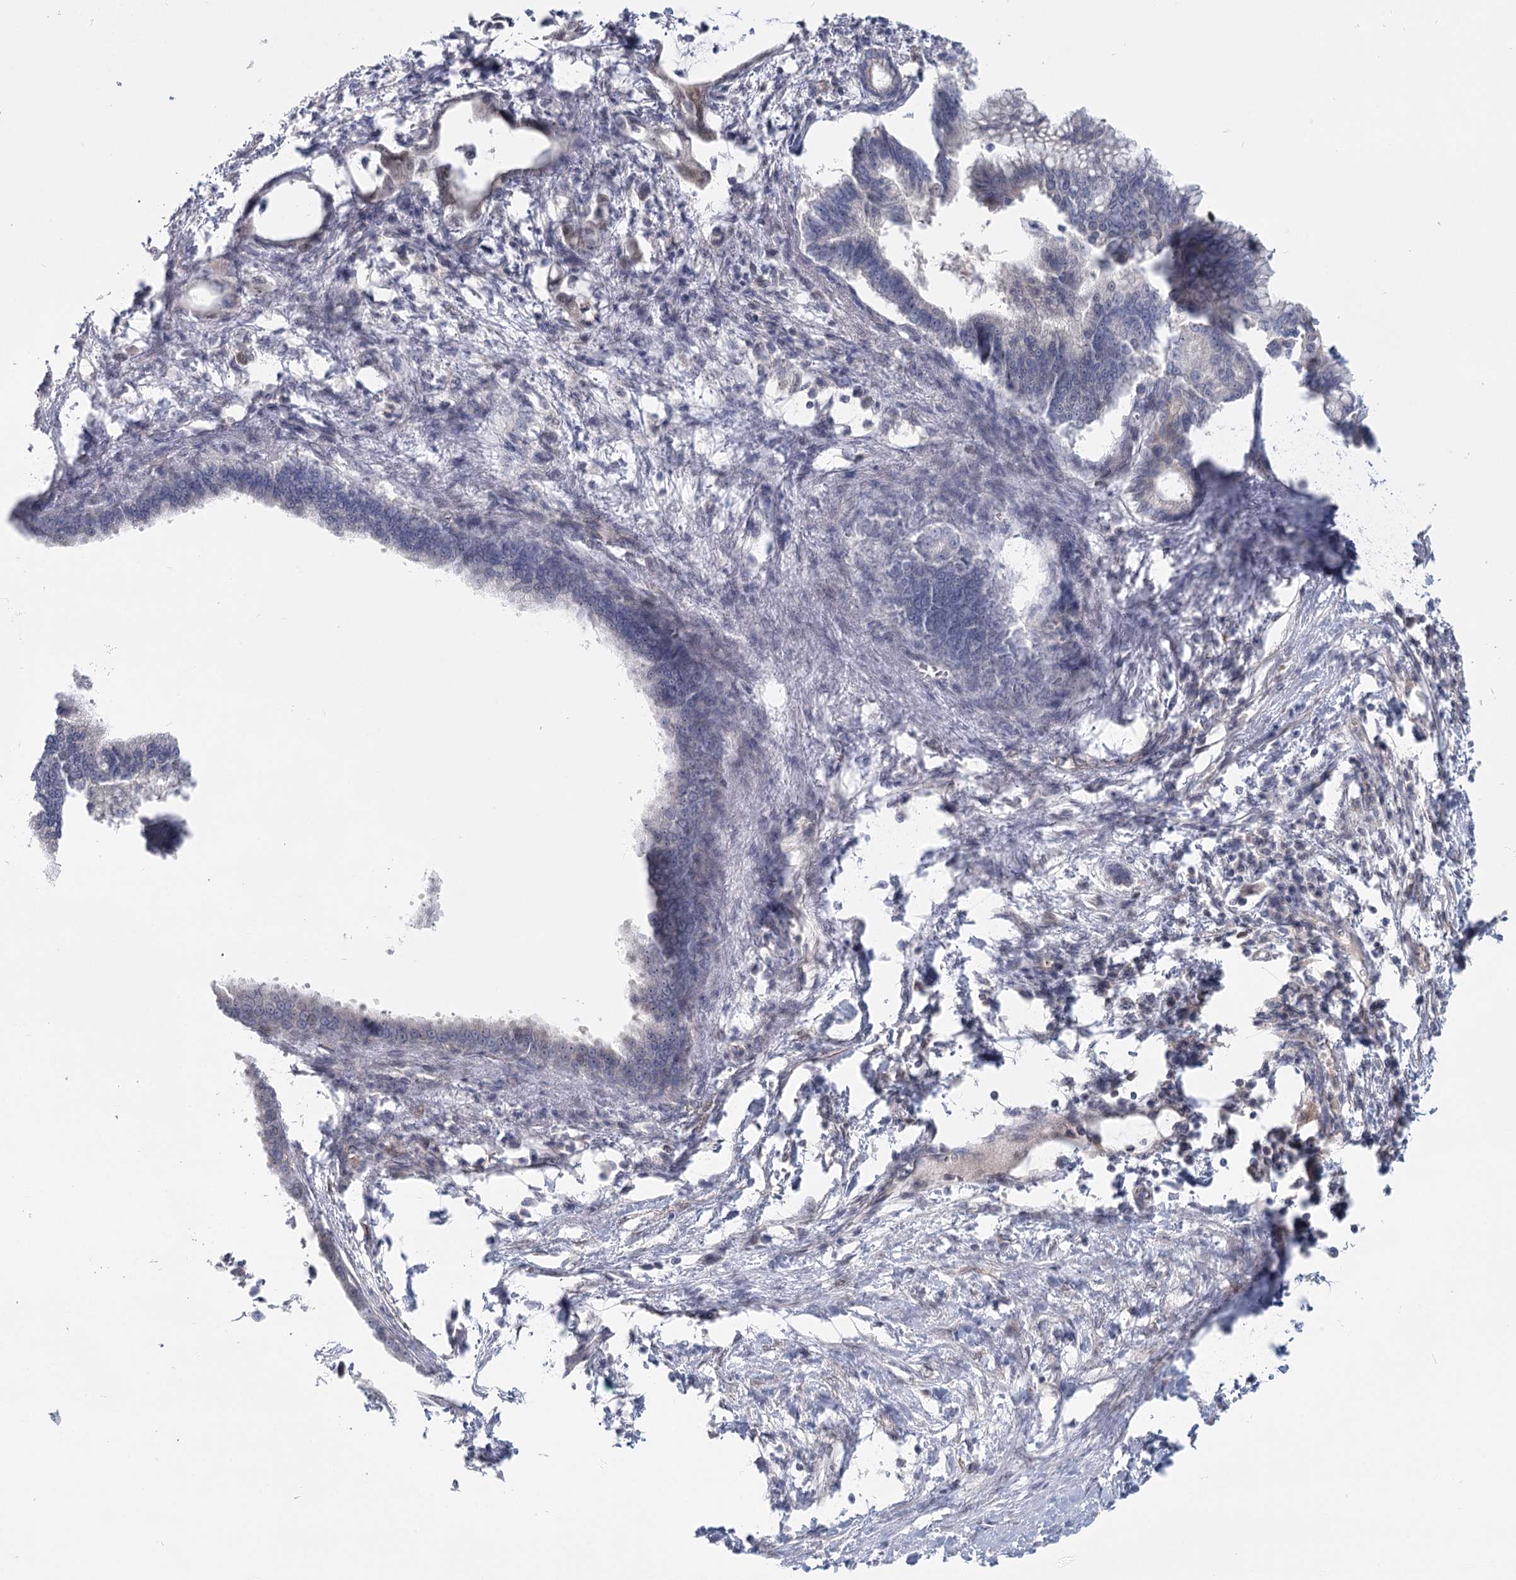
{"staining": {"intensity": "moderate", "quantity": "<25%", "location": "cytoplasmic/membranous"}, "tissue": "pancreatic cancer", "cell_type": "Tumor cells", "image_type": "cancer", "snomed": [{"axis": "morphology", "description": "Adenocarcinoma, NOS"}, {"axis": "topography", "description": "Pancreas"}], "caption": "About <25% of tumor cells in pancreatic cancer (adenocarcinoma) demonstrate moderate cytoplasmic/membranous protein expression as visualized by brown immunohistochemical staining.", "gene": "USP11", "patient": {"sex": "female", "age": 55}}